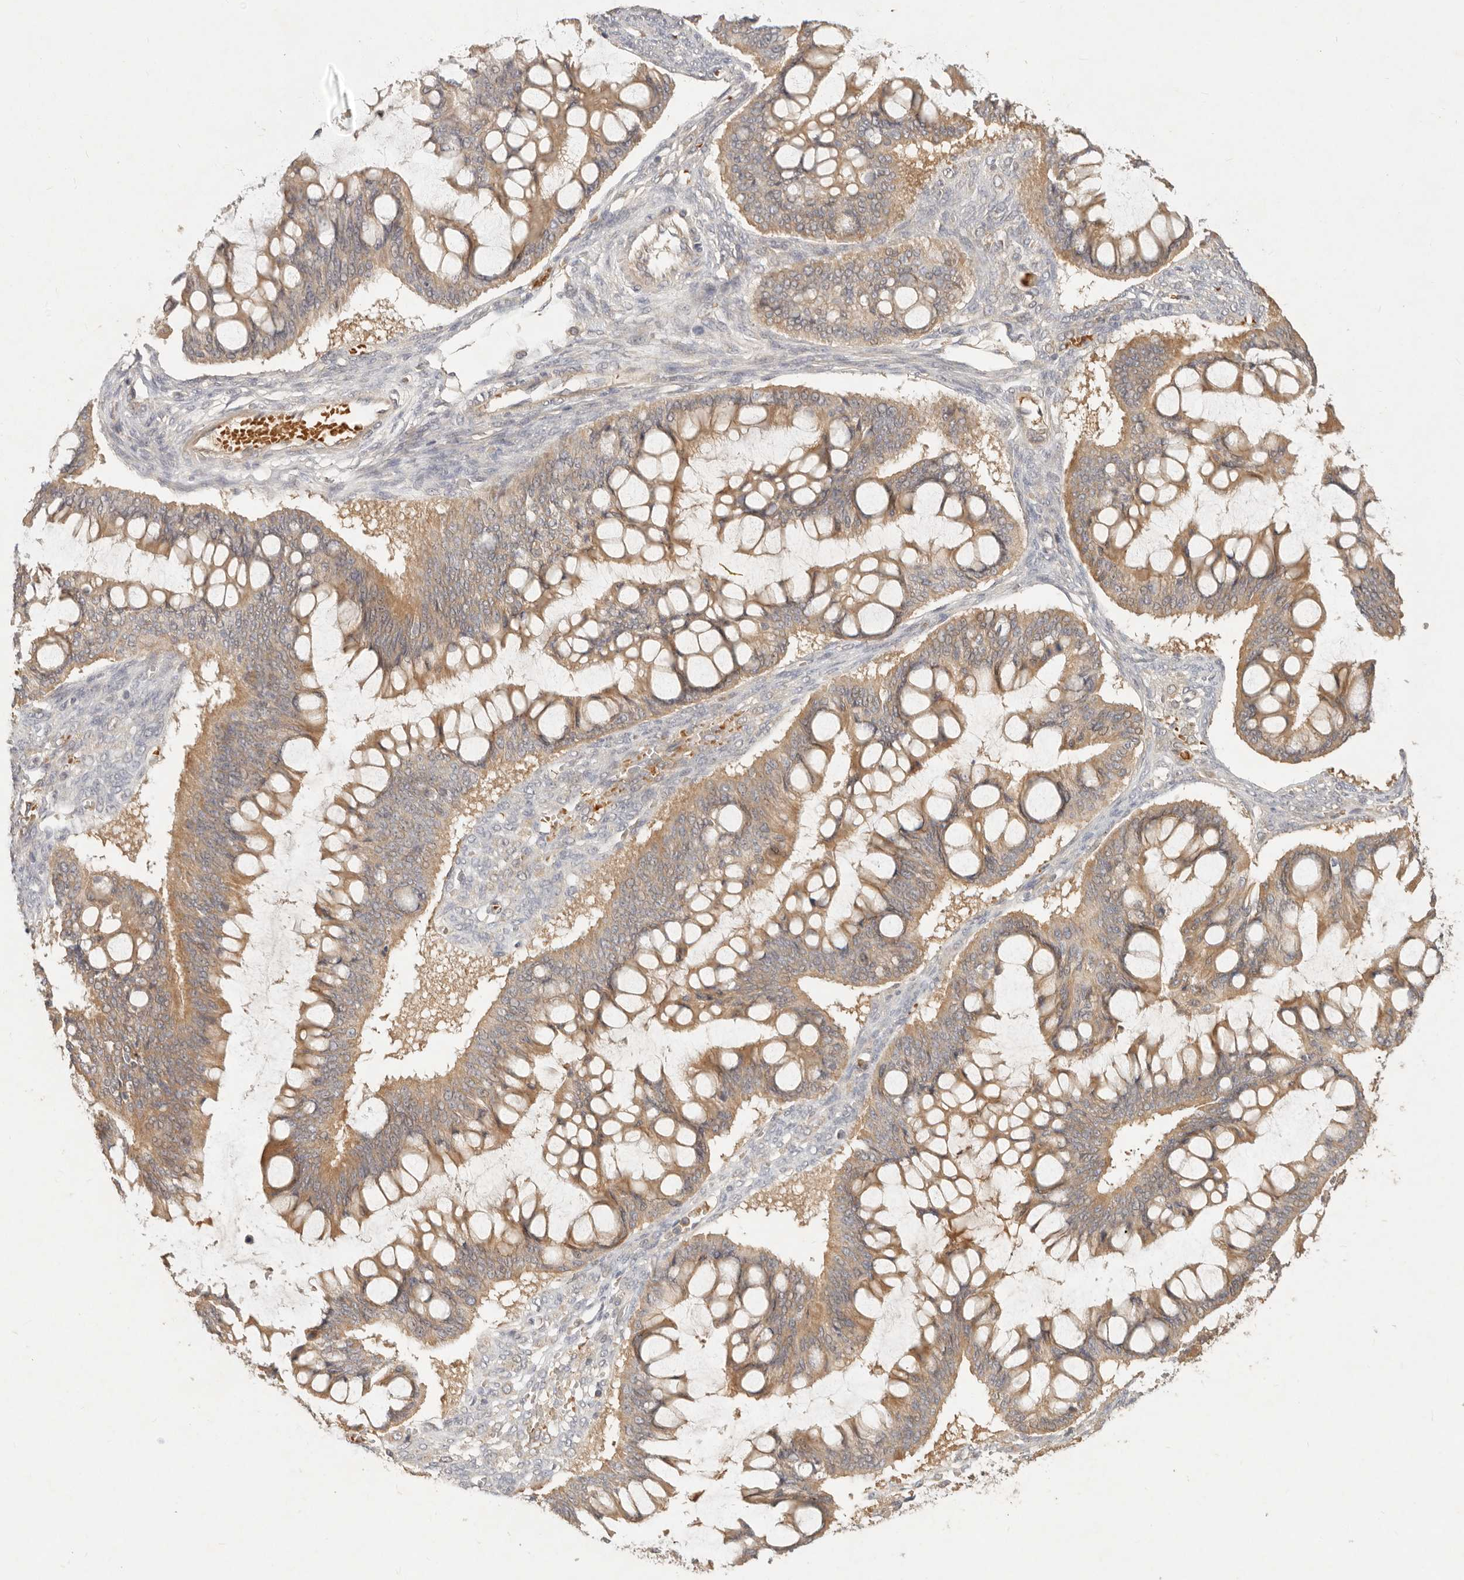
{"staining": {"intensity": "moderate", "quantity": ">75%", "location": "cytoplasmic/membranous"}, "tissue": "ovarian cancer", "cell_type": "Tumor cells", "image_type": "cancer", "snomed": [{"axis": "morphology", "description": "Cystadenocarcinoma, mucinous, NOS"}, {"axis": "topography", "description": "Ovary"}], "caption": "IHC of ovarian cancer exhibits medium levels of moderate cytoplasmic/membranous expression in about >75% of tumor cells.", "gene": "FREM2", "patient": {"sex": "female", "age": 73}}